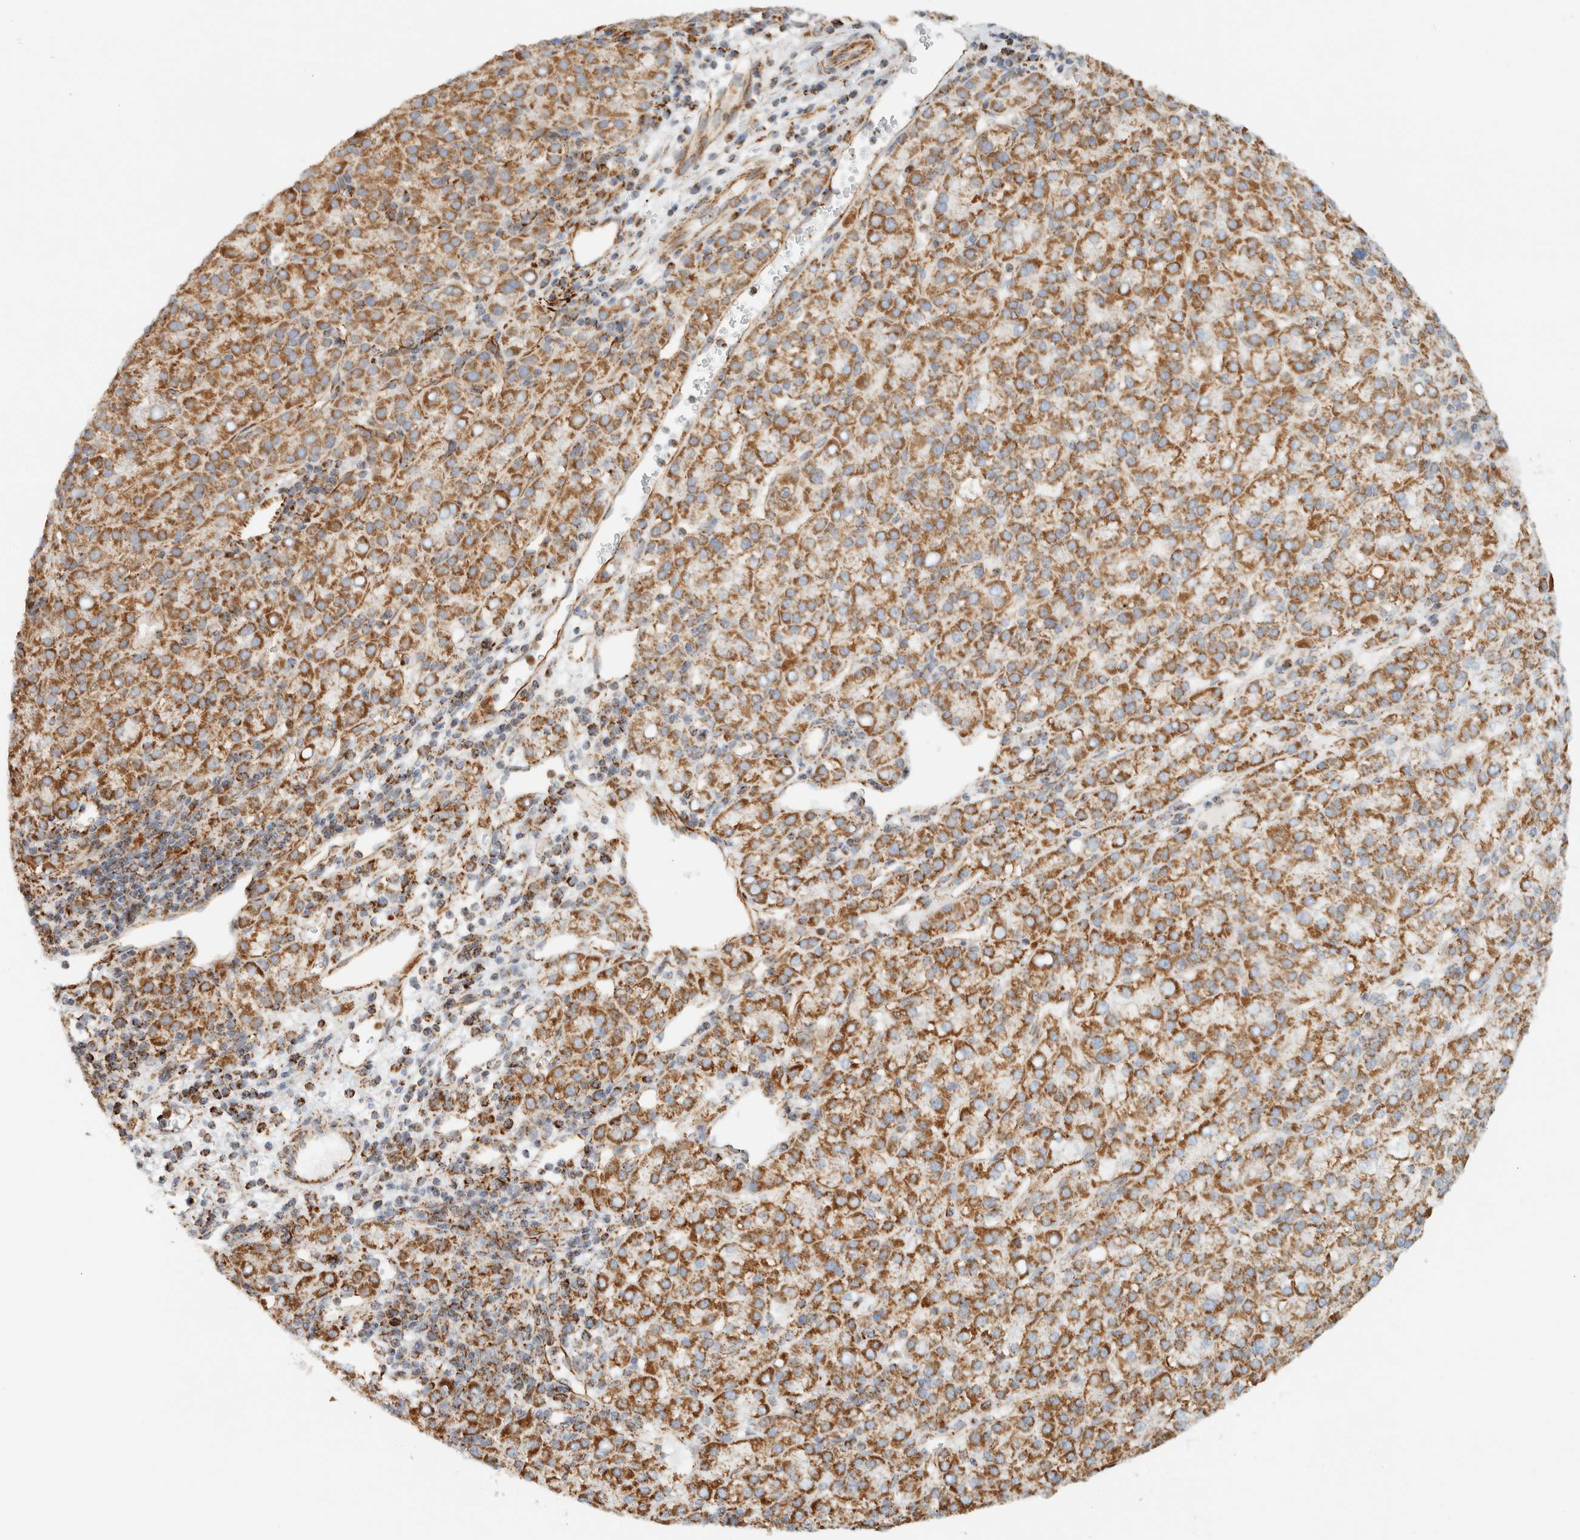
{"staining": {"intensity": "moderate", "quantity": ">75%", "location": "cytoplasmic/membranous"}, "tissue": "liver cancer", "cell_type": "Tumor cells", "image_type": "cancer", "snomed": [{"axis": "morphology", "description": "Carcinoma, Hepatocellular, NOS"}, {"axis": "topography", "description": "Liver"}], "caption": "Hepatocellular carcinoma (liver) was stained to show a protein in brown. There is medium levels of moderate cytoplasmic/membranous positivity in about >75% of tumor cells. The staining is performed using DAB brown chromogen to label protein expression. The nuclei are counter-stained blue using hematoxylin.", "gene": "KIFAP3", "patient": {"sex": "female", "age": 58}}